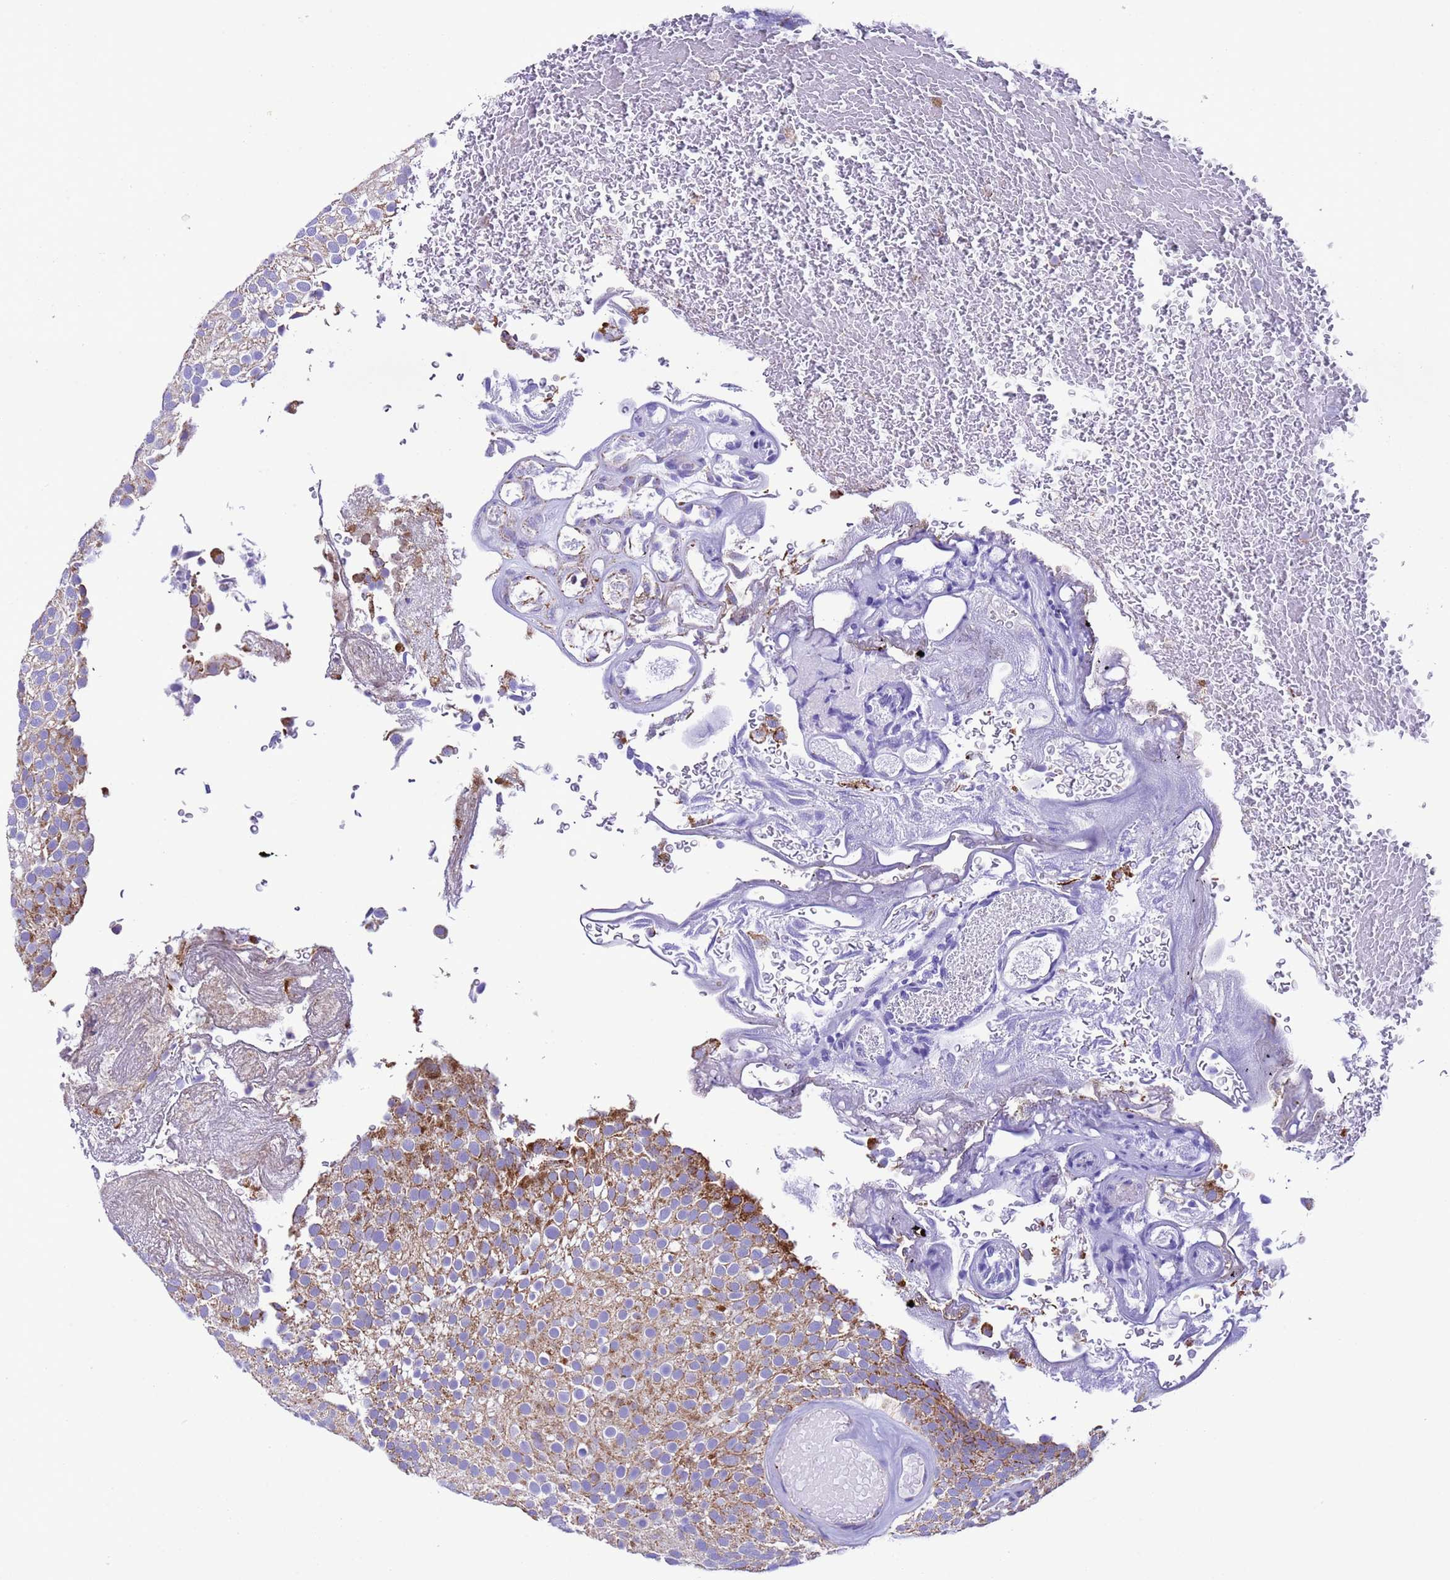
{"staining": {"intensity": "moderate", "quantity": ">75%", "location": "cytoplasmic/membranous"}, "tissue": "urothelial cancer", "cell_type": "Tumor cells", "image_type": "cancer", "snomed": [{"axis": "morphology", "description": "Urothelial carcinoma, Low grade"}, {"axis": "topography", "description": "Urinary bladder"}], "caption": "Human urothelial cancer stained with a brown dye displays moderate cytoplasmic/membranous positive staining in about >75% of tumor cells.", "gene": "CCDC191", "patient": {"sex": "male", "age": 78}}